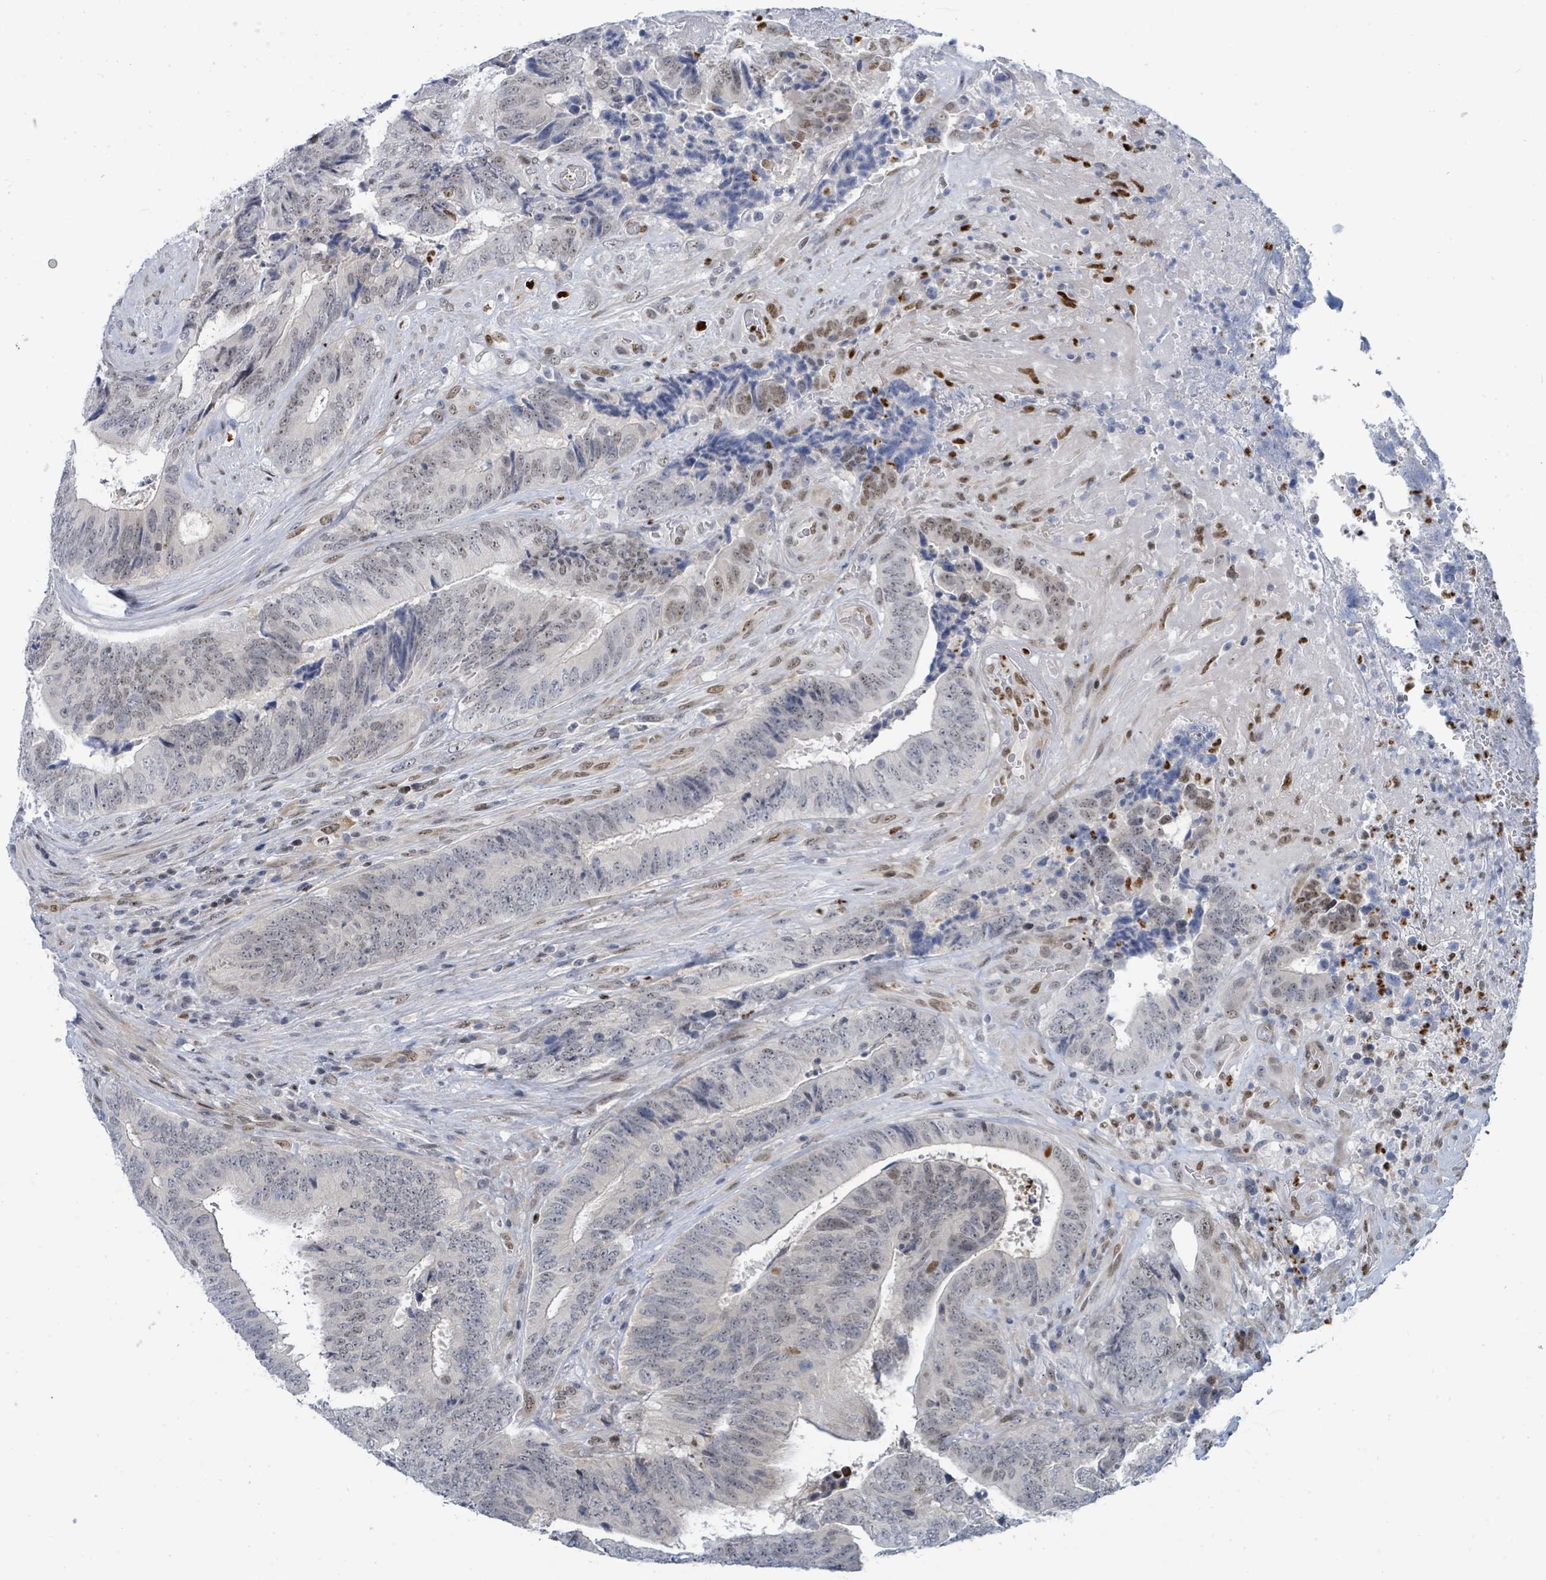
{"staining": {"intensity": "strong", "quantity": "<25%", "location": "nuclear"}, "tissue": "colorectal cancer", "cell_type": "Tumor cells", "image_type": "cancer", "snomed": [{"axis": "morphology", "description": "Adenocarcinoma, NOS"}, {"axis": "topography", "description": "Rectum"}], "caption": "Immunohistochemical staining of human colorectal adenocarcinoma displays medium levels of strong nuclear expression in about <25% of tumor cells. The staining is performed using DAB (3,3'-diaminobenzidine) brown chromogen to label protein expression. The nuclei are counter-stained blue using hematoxylin.", "gene": "SUMO4", "patient": {"sex": "male", "age": 72}}